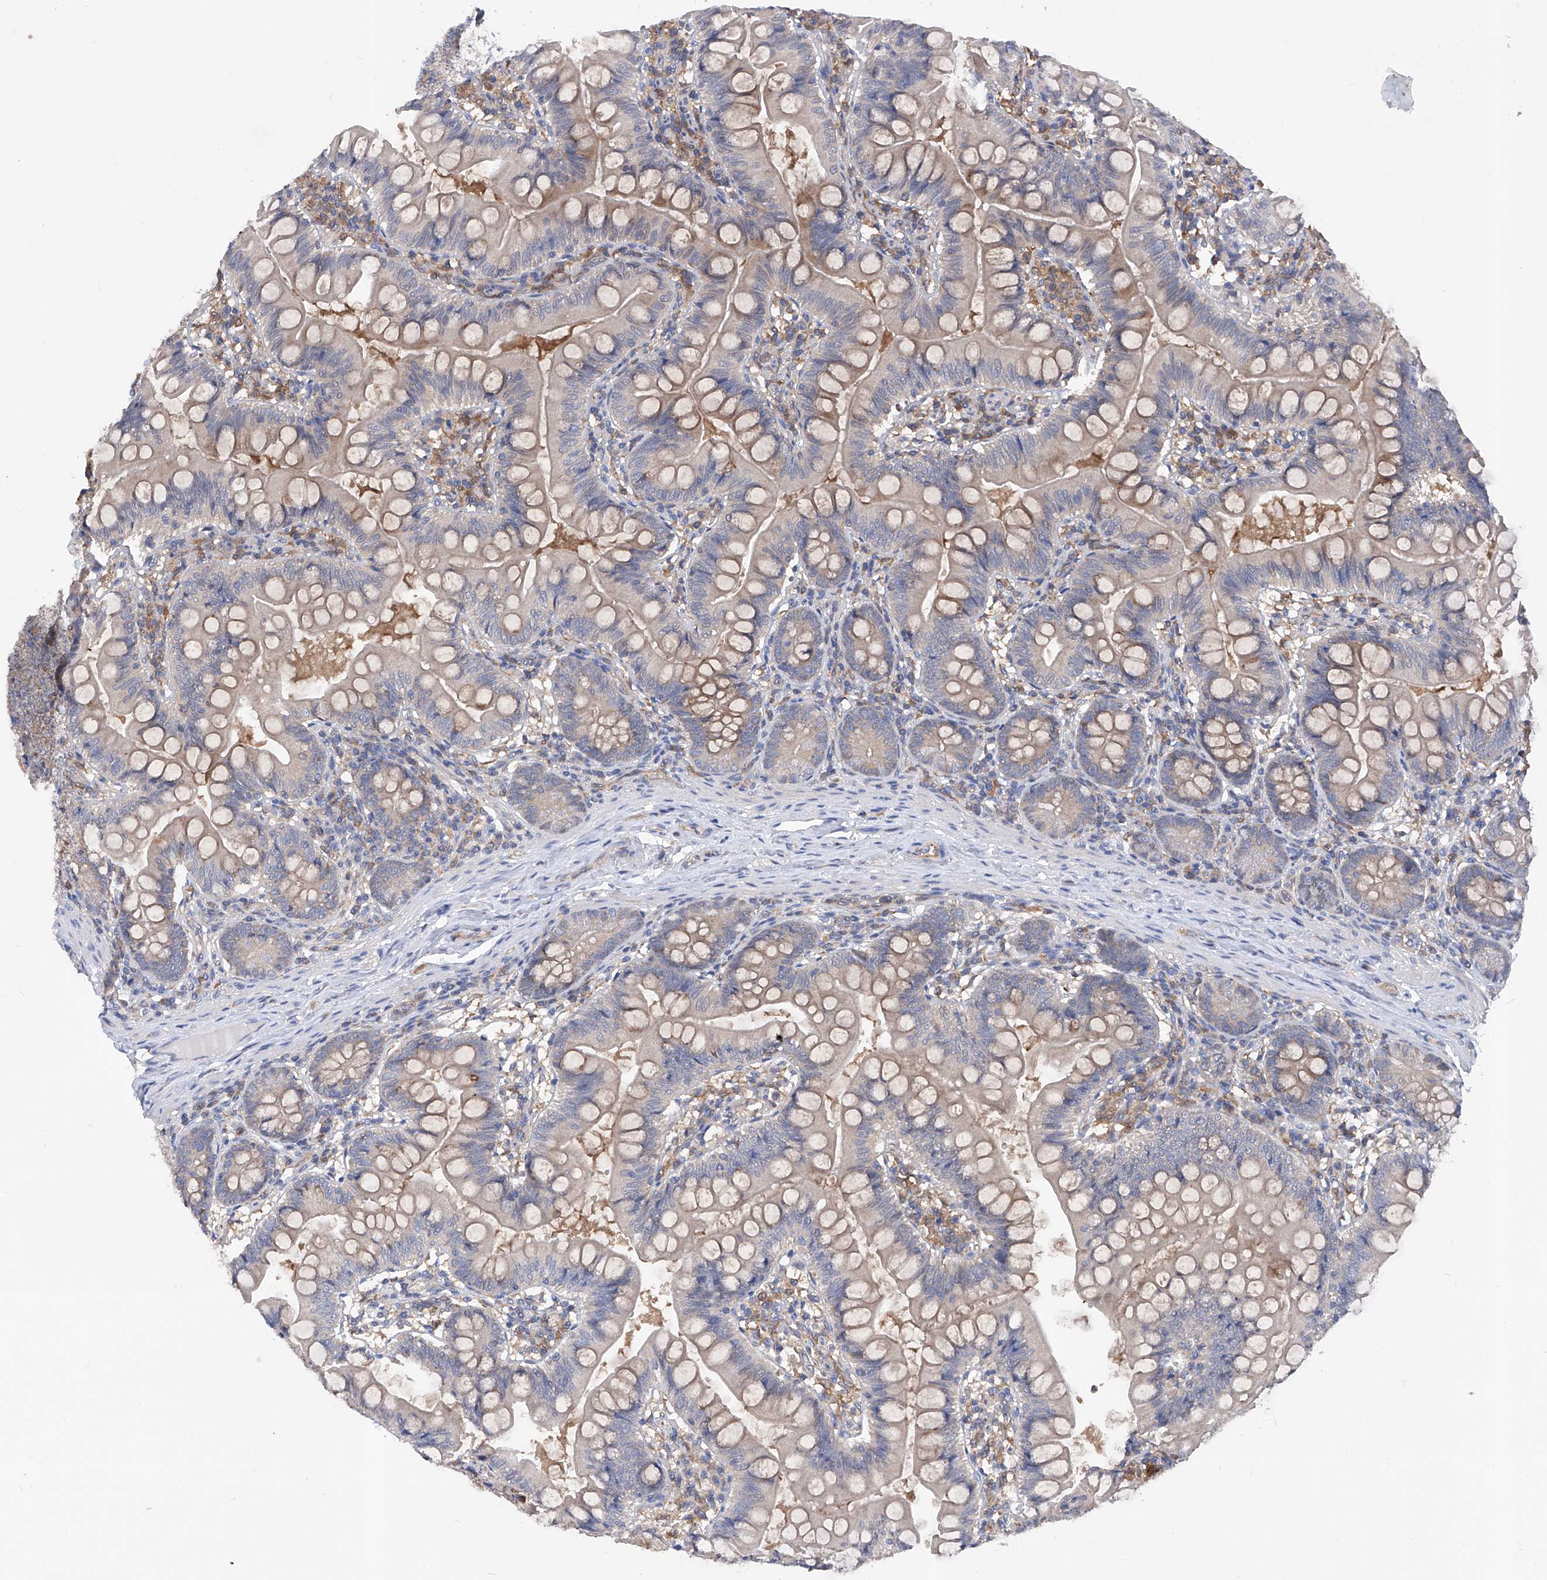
{"staining": {"intensity": "weak", "quantity": "25%-75%", "location": "cytoplasmic/membranous"}, "tissue": "small intestine", "cell_type": "Glandular cells", "image_type": "normal", "snomed": [{"axis": "morphology", "description": "Normal tissue, NOS"}, {"axis": "topography", "description": "Small intestine"}], "caption": "Unremarkable small intestine exhibits weak cytoplasmic/membranous expression in approximately 25%-75% of glandular cells (DAB = brown stain, brightfield microscopy at high magnification)..", "gene": "SPATA20", "patient": {"sex": "male", "age": 7}}